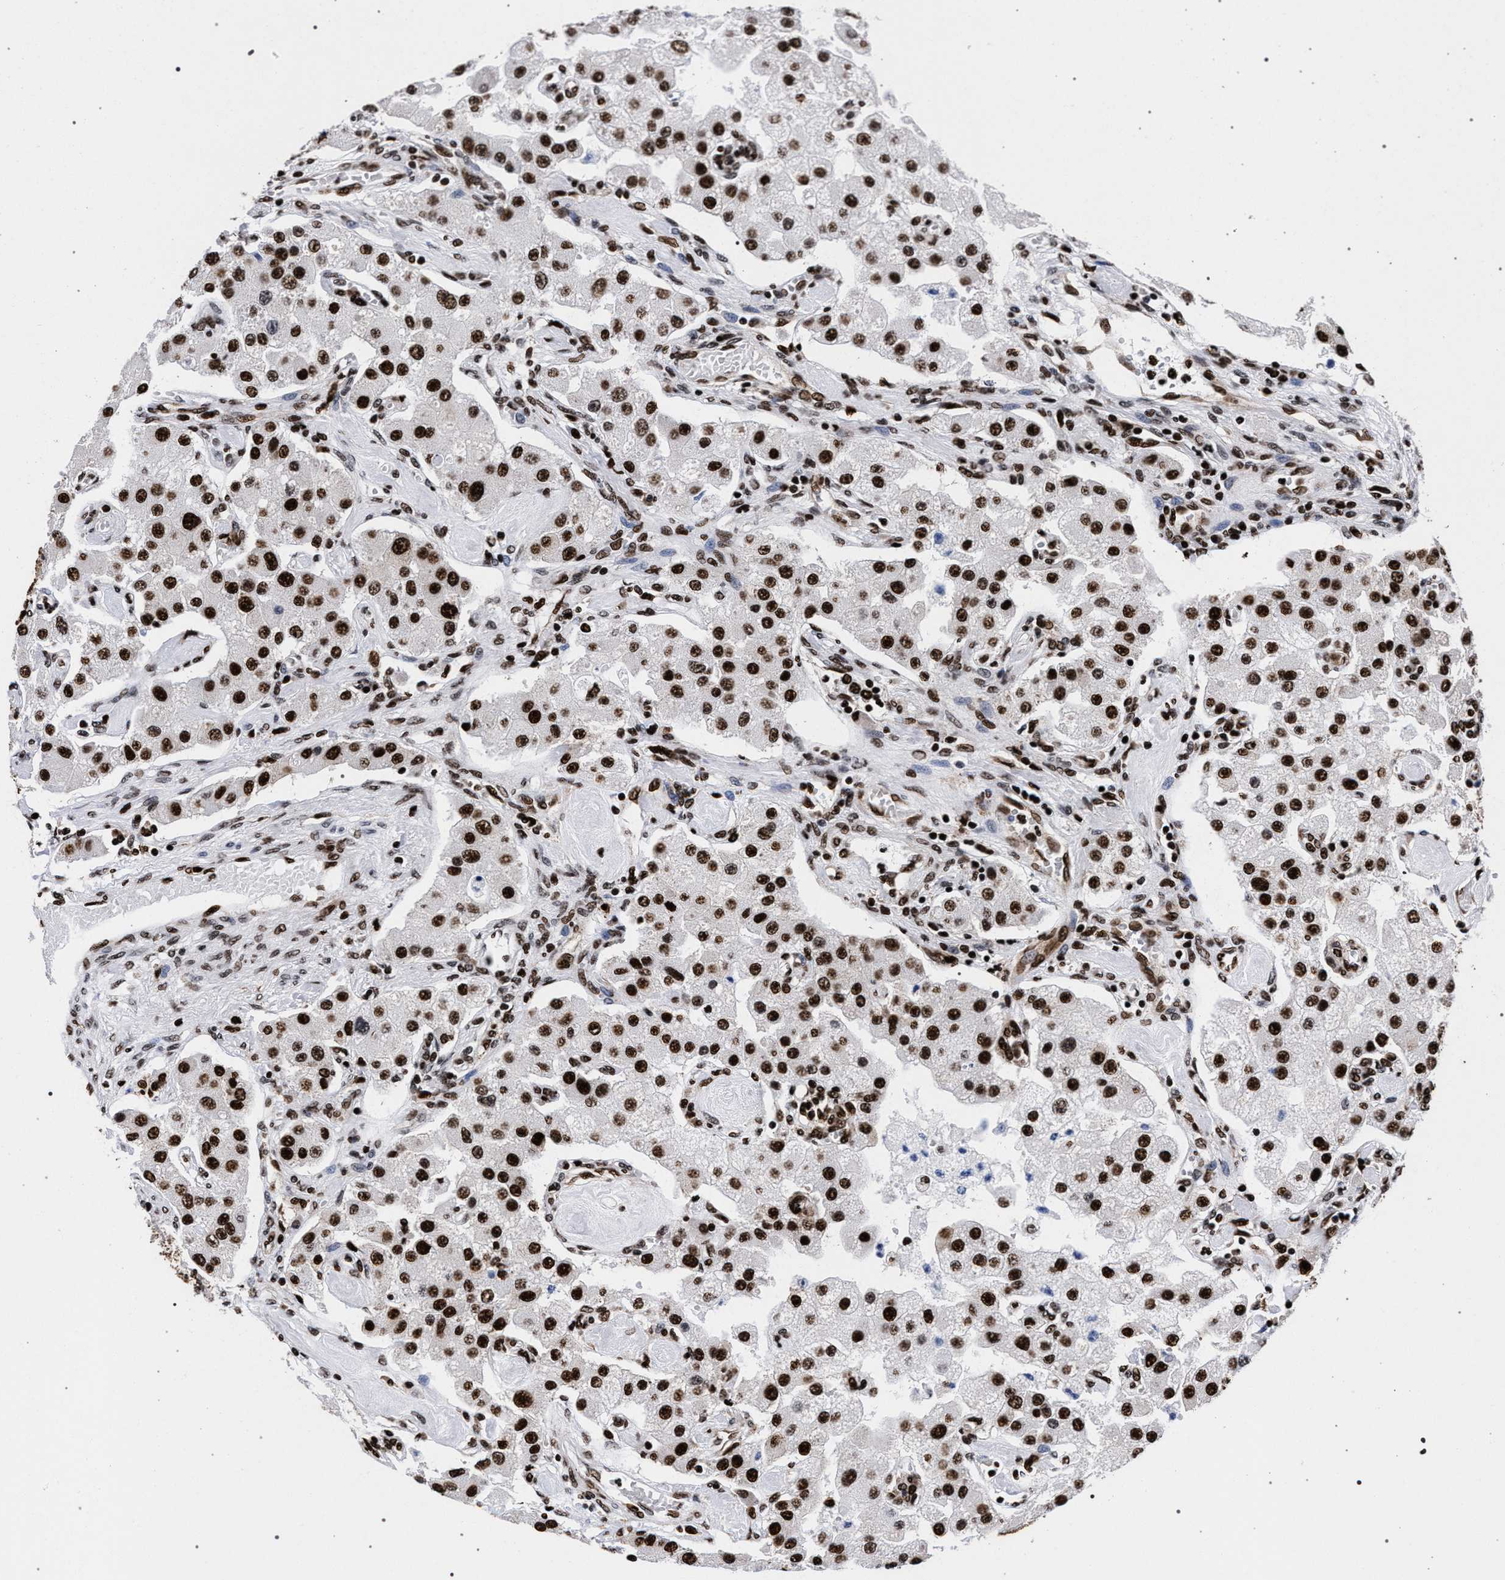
{"staining": {"intensity": "strong", "quantity": ">75%", "location": "nuclear"}, "tissue": "carcinoid", "cell_type": "Tumor cells", "image_type": "cancer", "snomed": [{"axis": "morphology", "description": "Carcinoid, malignant, NOS"}, {"axis": "topography", "description": "Pancreas"}], "caption": "A histopathology image of malignant carcinoid stained for a protein exhibits strong nuclear brown staining in tumor cells.", "gene": "HNRNPA1", "patient": {"sex": "male", "age": 41}}